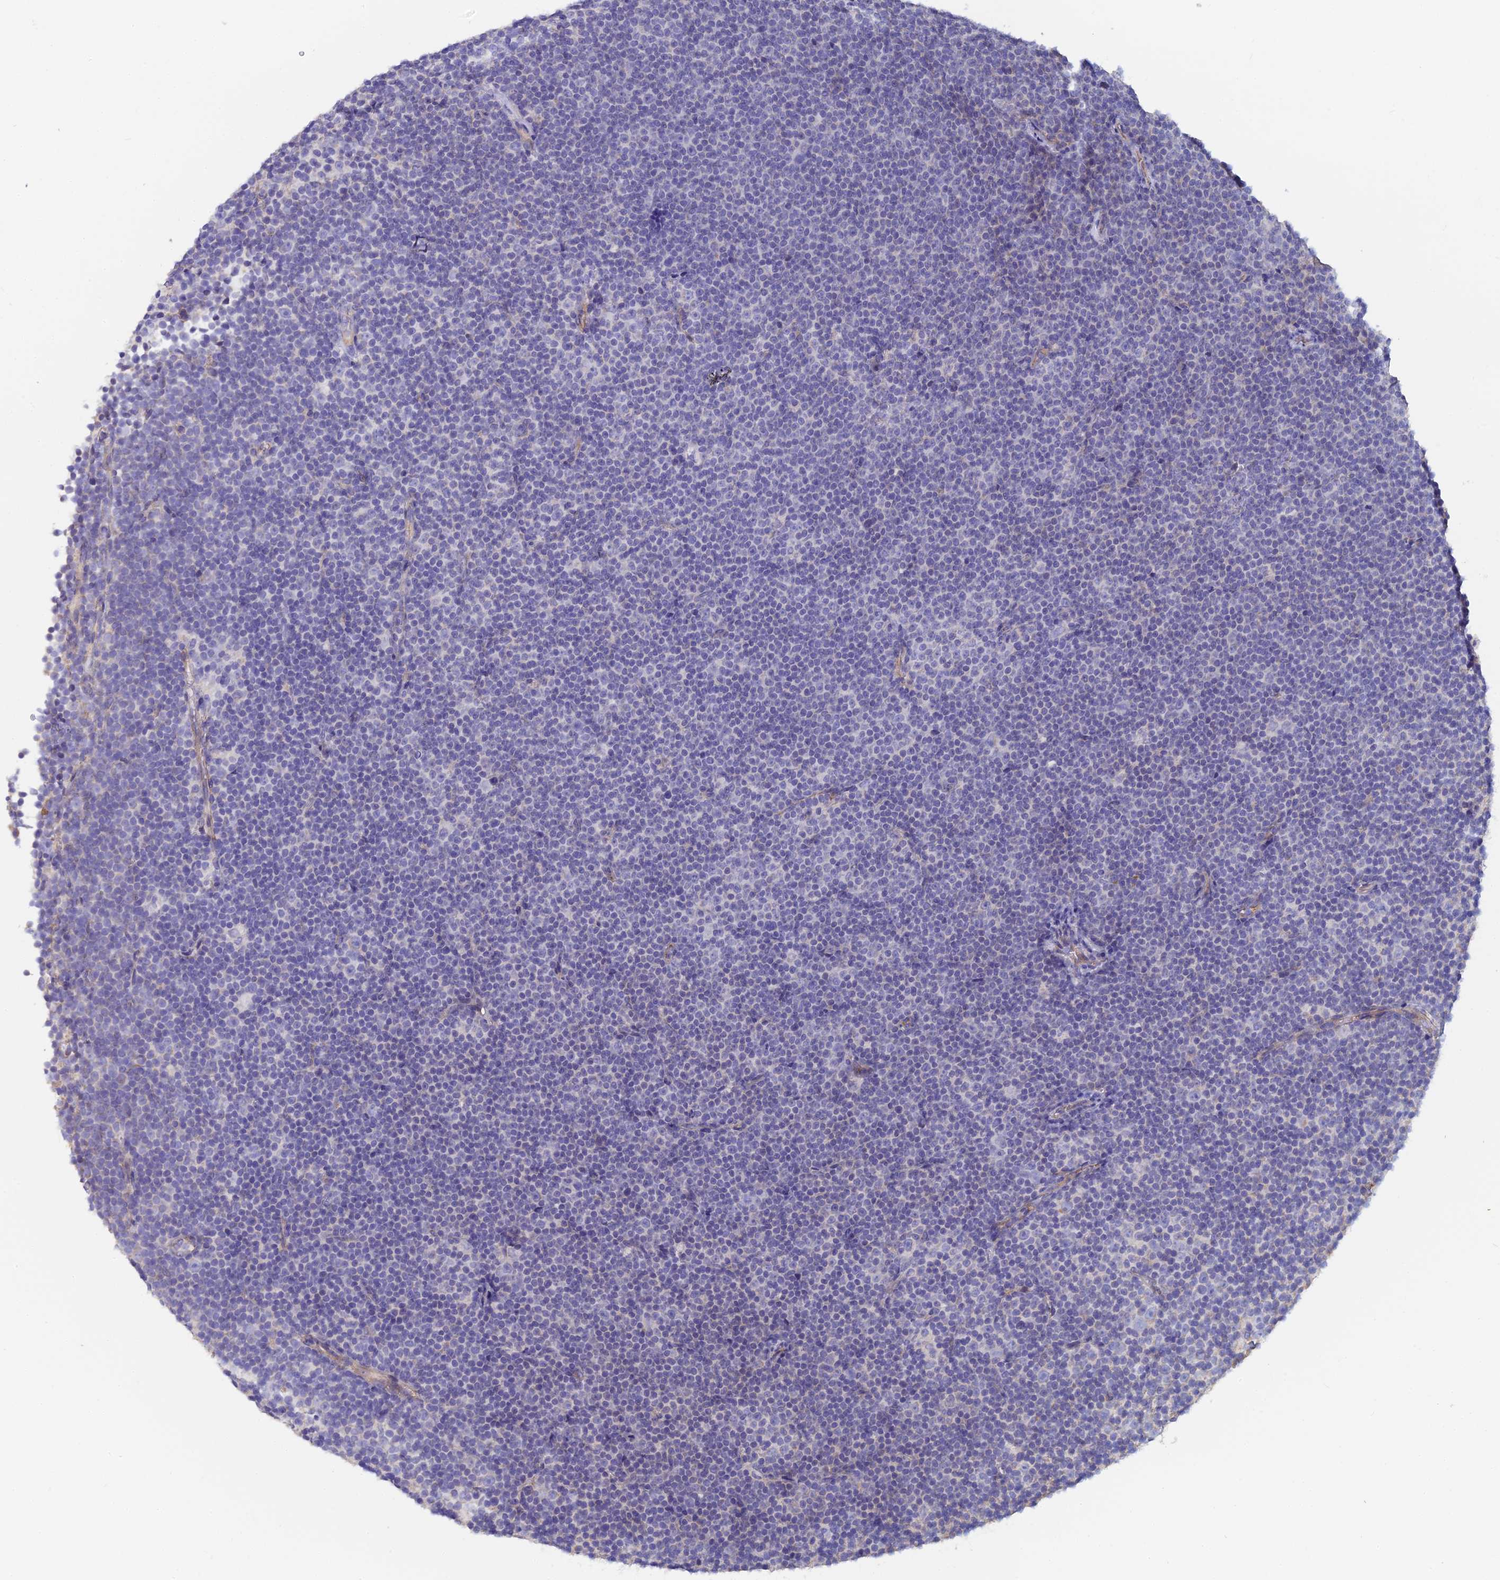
{"staining": {"intensity": "negative", "quantity": "none", "location": "none"}, "tissue": "lymphoma", "cell_type": "Tumor cells", "image_type": "cancer", "snomed": [{"axis": "morphology", "description": "Malignant lymphoma, non-Hodgkin's type, Low grade"}, {"axis": "topography", "description": "Lymph node"}], "caption": "Tumor cells are negative for brown protein staining in malignant lymphoma, non-Hodgkin's type (low-grade).", "gene": "PCDHA5", "patient": {"sex": "female", "age": 67}}